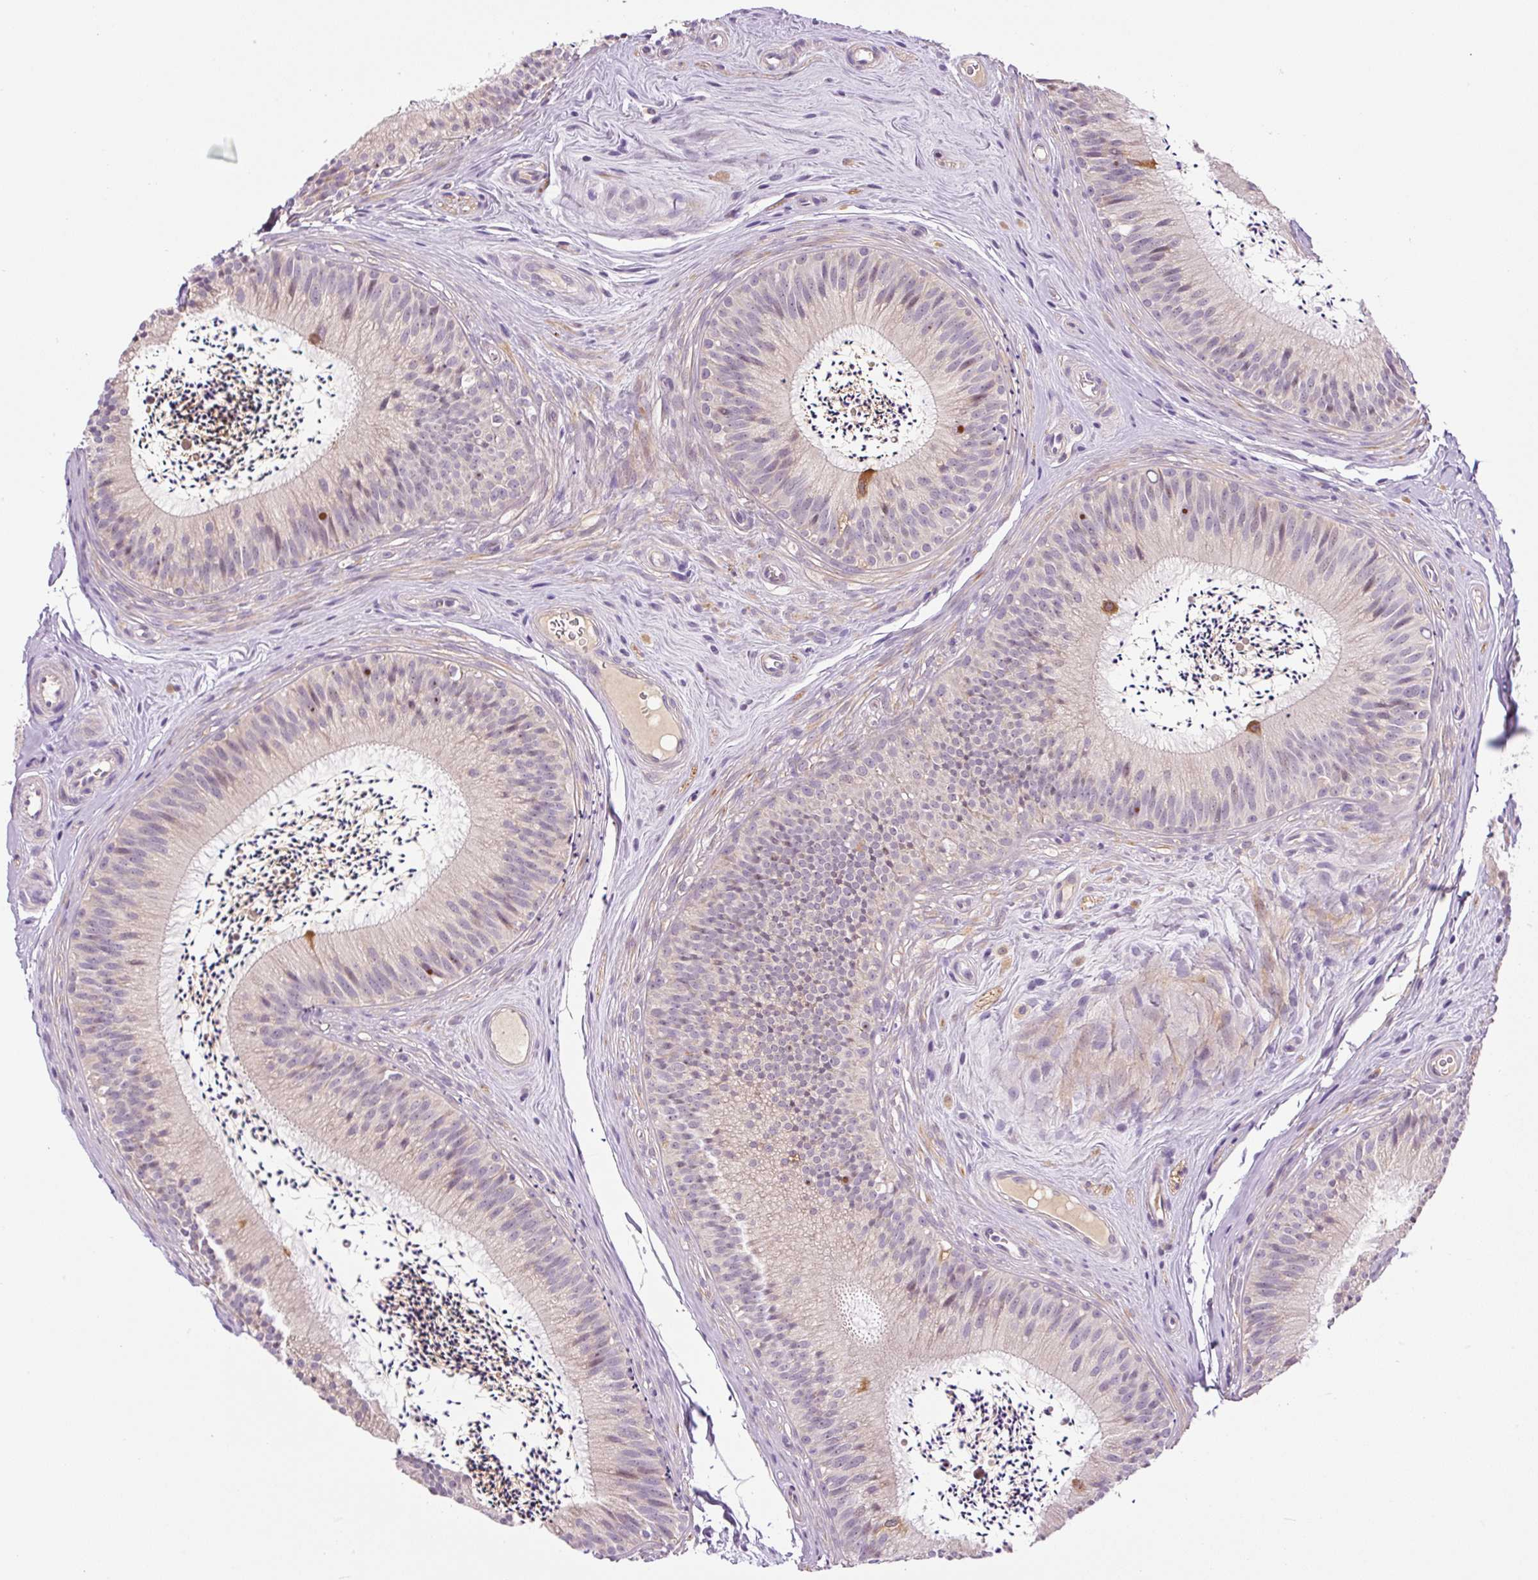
{"staining": {"intensity": "moderate", "quantity": "<25%", "location": "cytoplasmic/membranous"}, "tissue": "epididymis", "cell_type": "Glandular cells", "image_type": "normal", "snomed": [{"axis": "morphology", "description": "Normal tissue, NOS"}, {"axis": "topography", "description": "Epididymis"}], "caption": "This is an image of immunohistochemistry (IHC) staining of unremarkable epididymis, which shows moderate expression in the cytoplasmic/membranous of glandular cells.", "gene": "PRKAA2", "patient": {"sex": "male", "age": 24}}